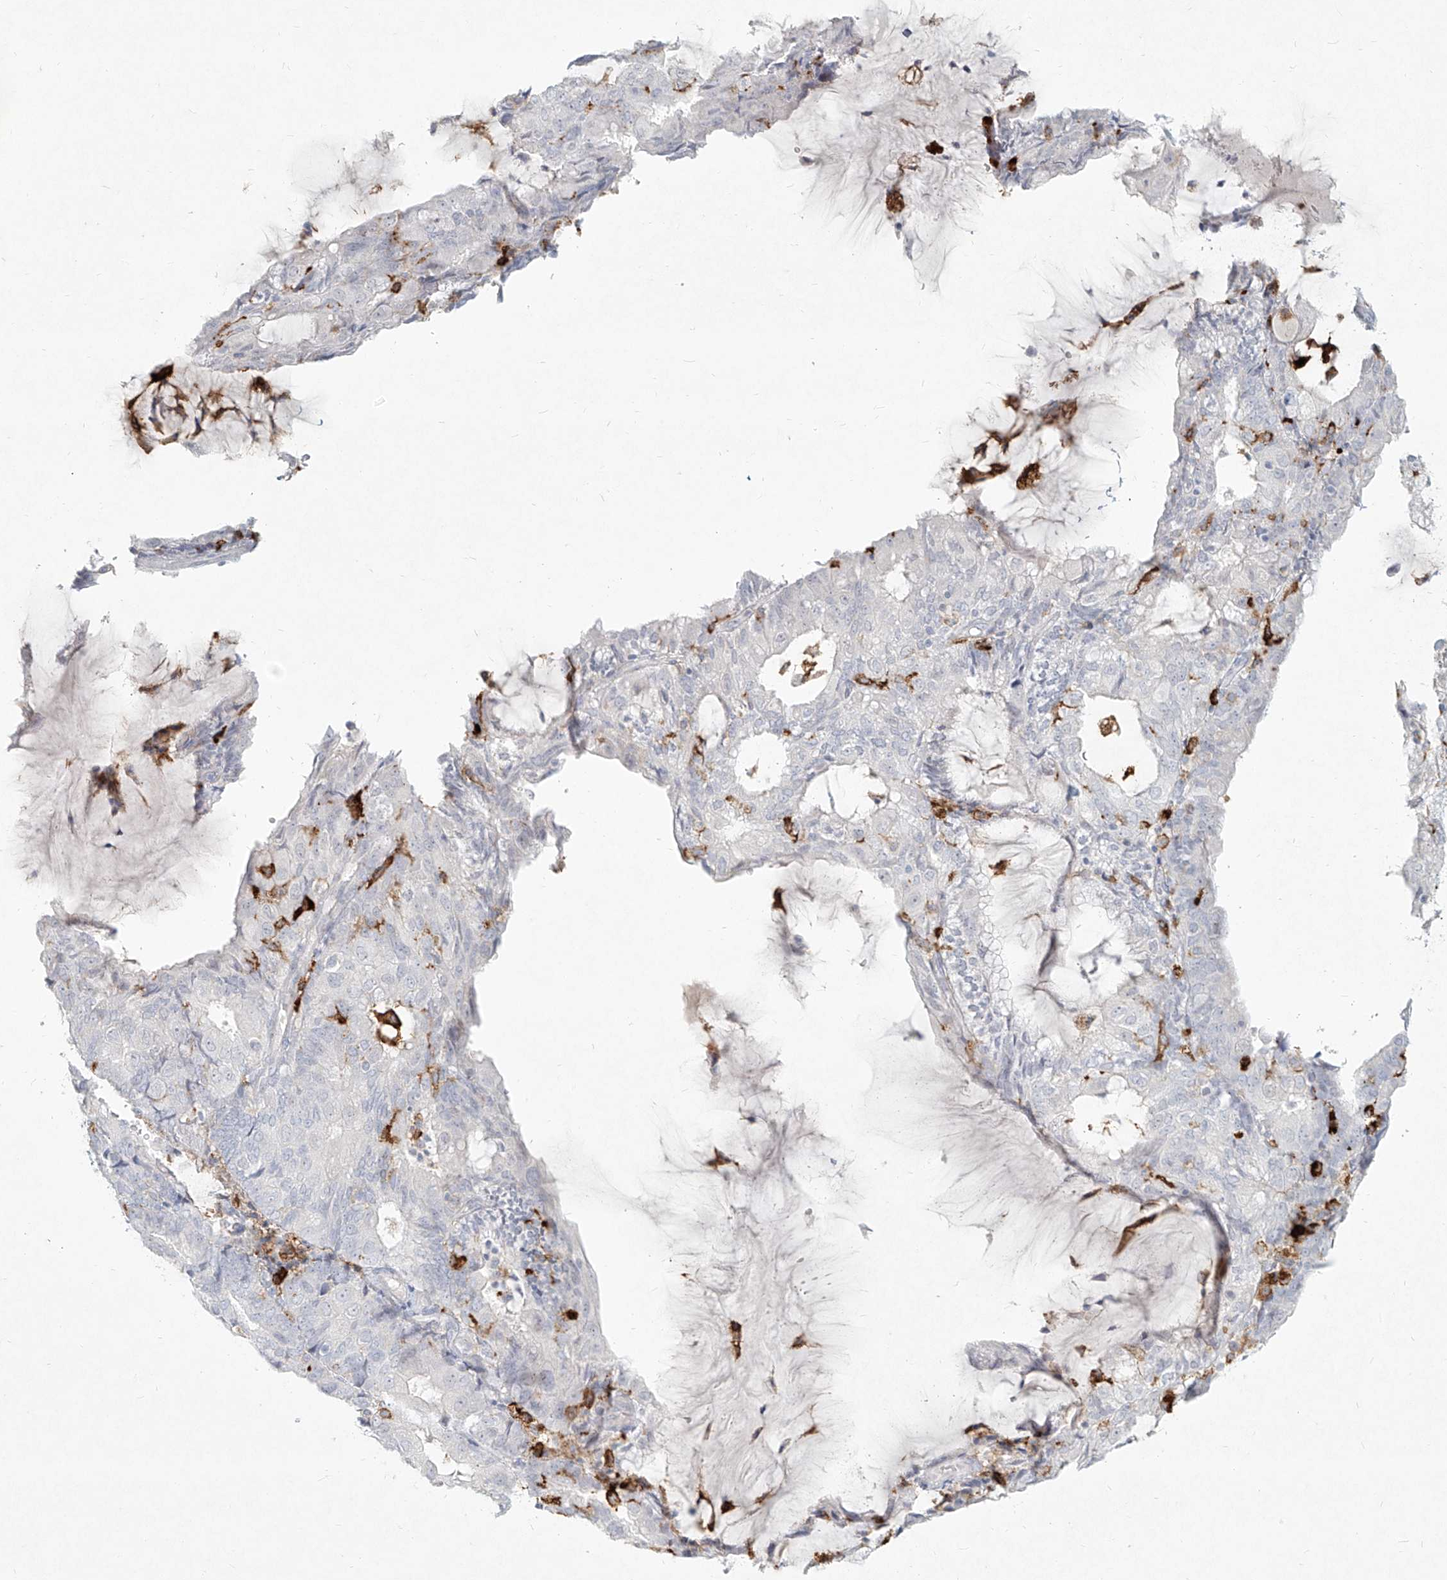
{"staining": {"intensity": "negative", "quantity": "none", "location": "none"}, "tissue": "endometrial cancer", "cell_type": "Tumor cells", "image_type": "cancer", "snomed": [{"axis": "morphology", "description": "Adenocarcinoma, NOS"}, {"axis": "topography", "description": "Endometrium"}], "caption": "Immunohistochemical staining of endometrial cancer displays no significant expression in tumor cells.", "gene": "CD209", "patient": {"sex": "female", "age": 81}}